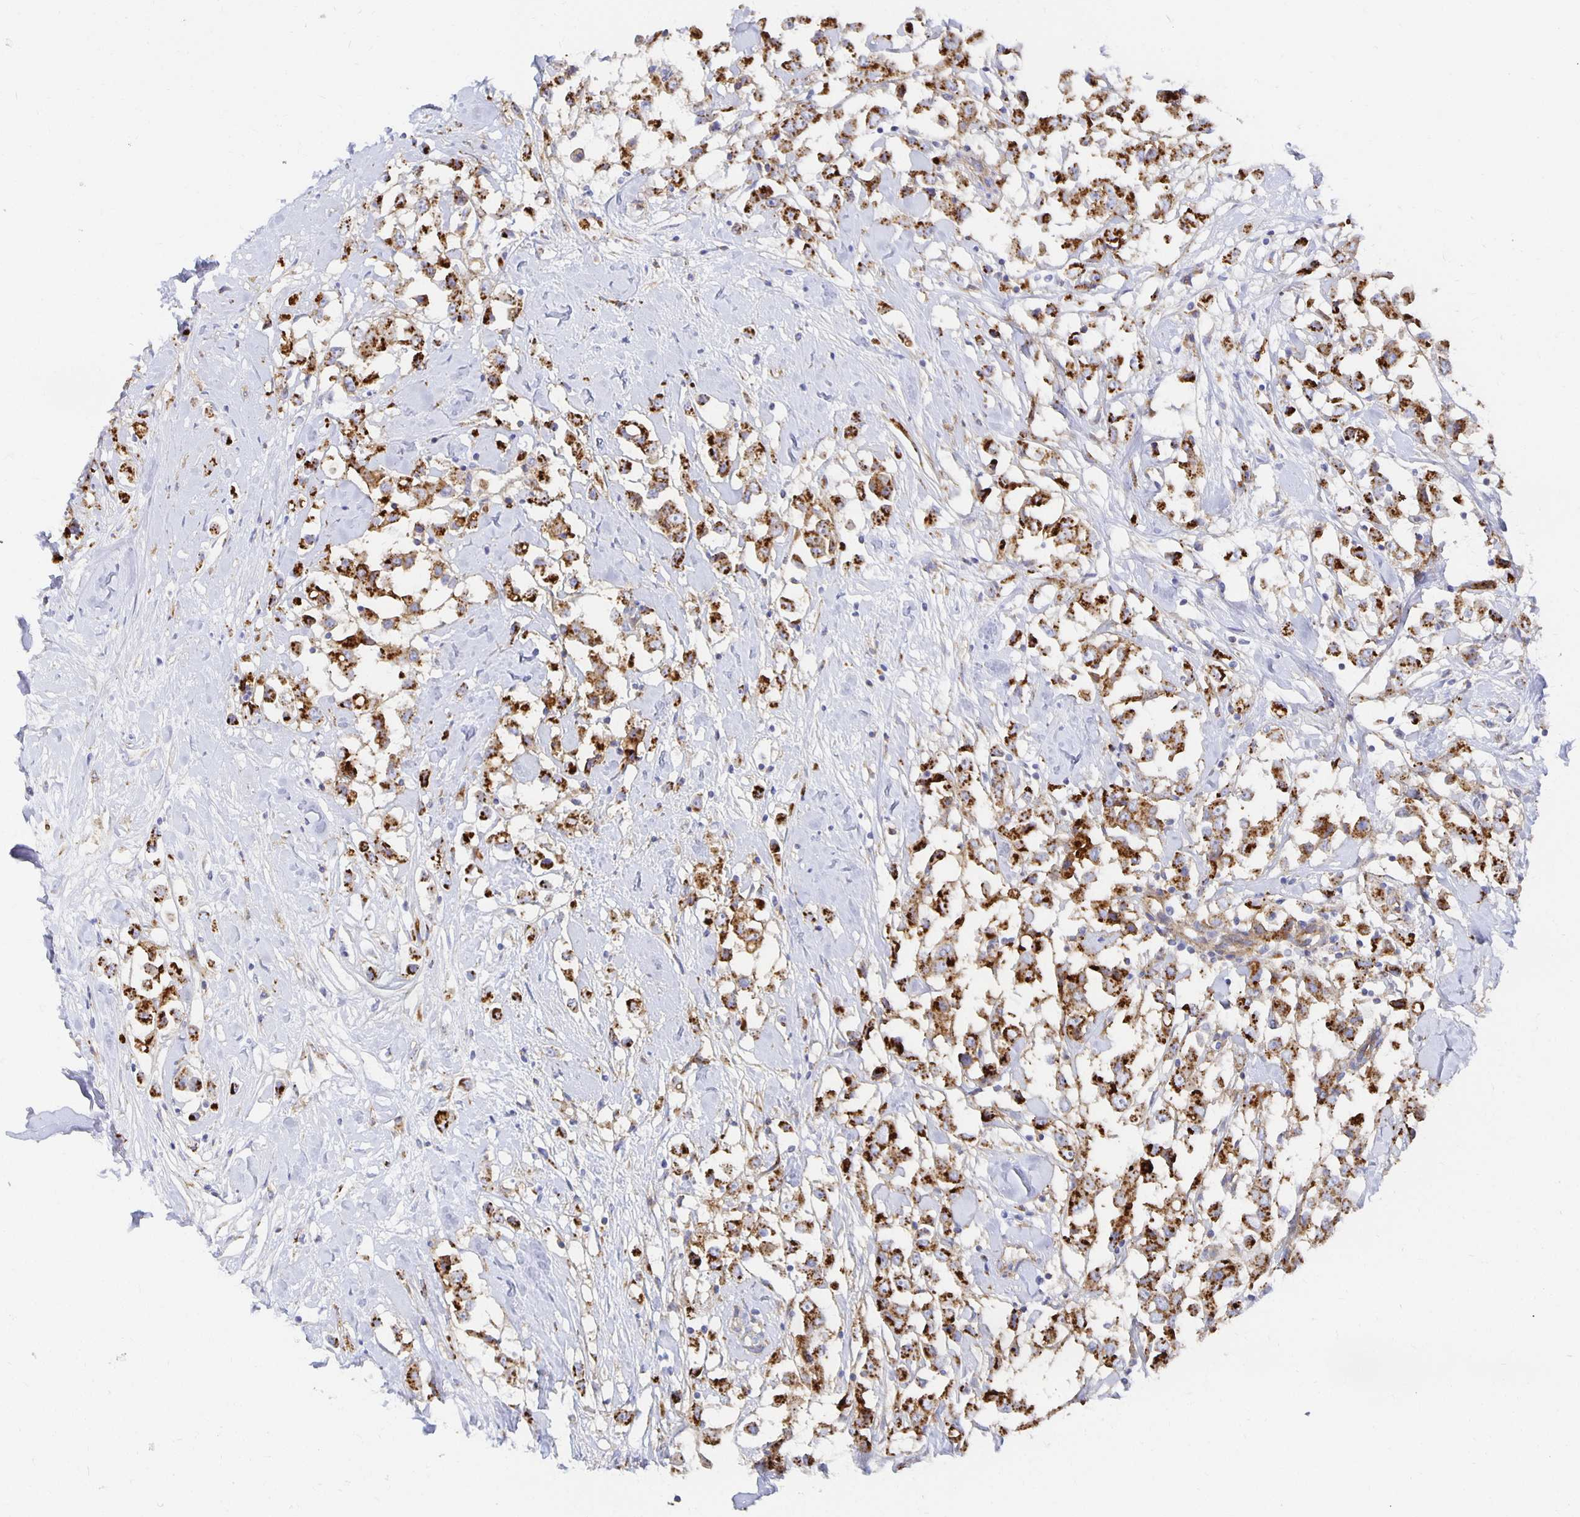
{"staining": {"intensity": "strong", "quantity": ">75%", "location": "cytoplasmic/membranous"}, "tissue": "breast cancer", "cell_type": "Tumor cells", "image_type": "cancer", "snomed": [{"axis": "morphology", "description": "Duct carcinoma"}, {"axis": "topography", "description": "Breast"}], "caption": "Immunohistochemistry (IHC) photomicrograph of human breast intraductal carcinoma stained for a protein (brown), which displays high levels of strong cytoplasmic/membranous staining in approximately >75% of tumor cells.", "gene": "TAAR1", "patient": {"sex": "female", "age": 61}}